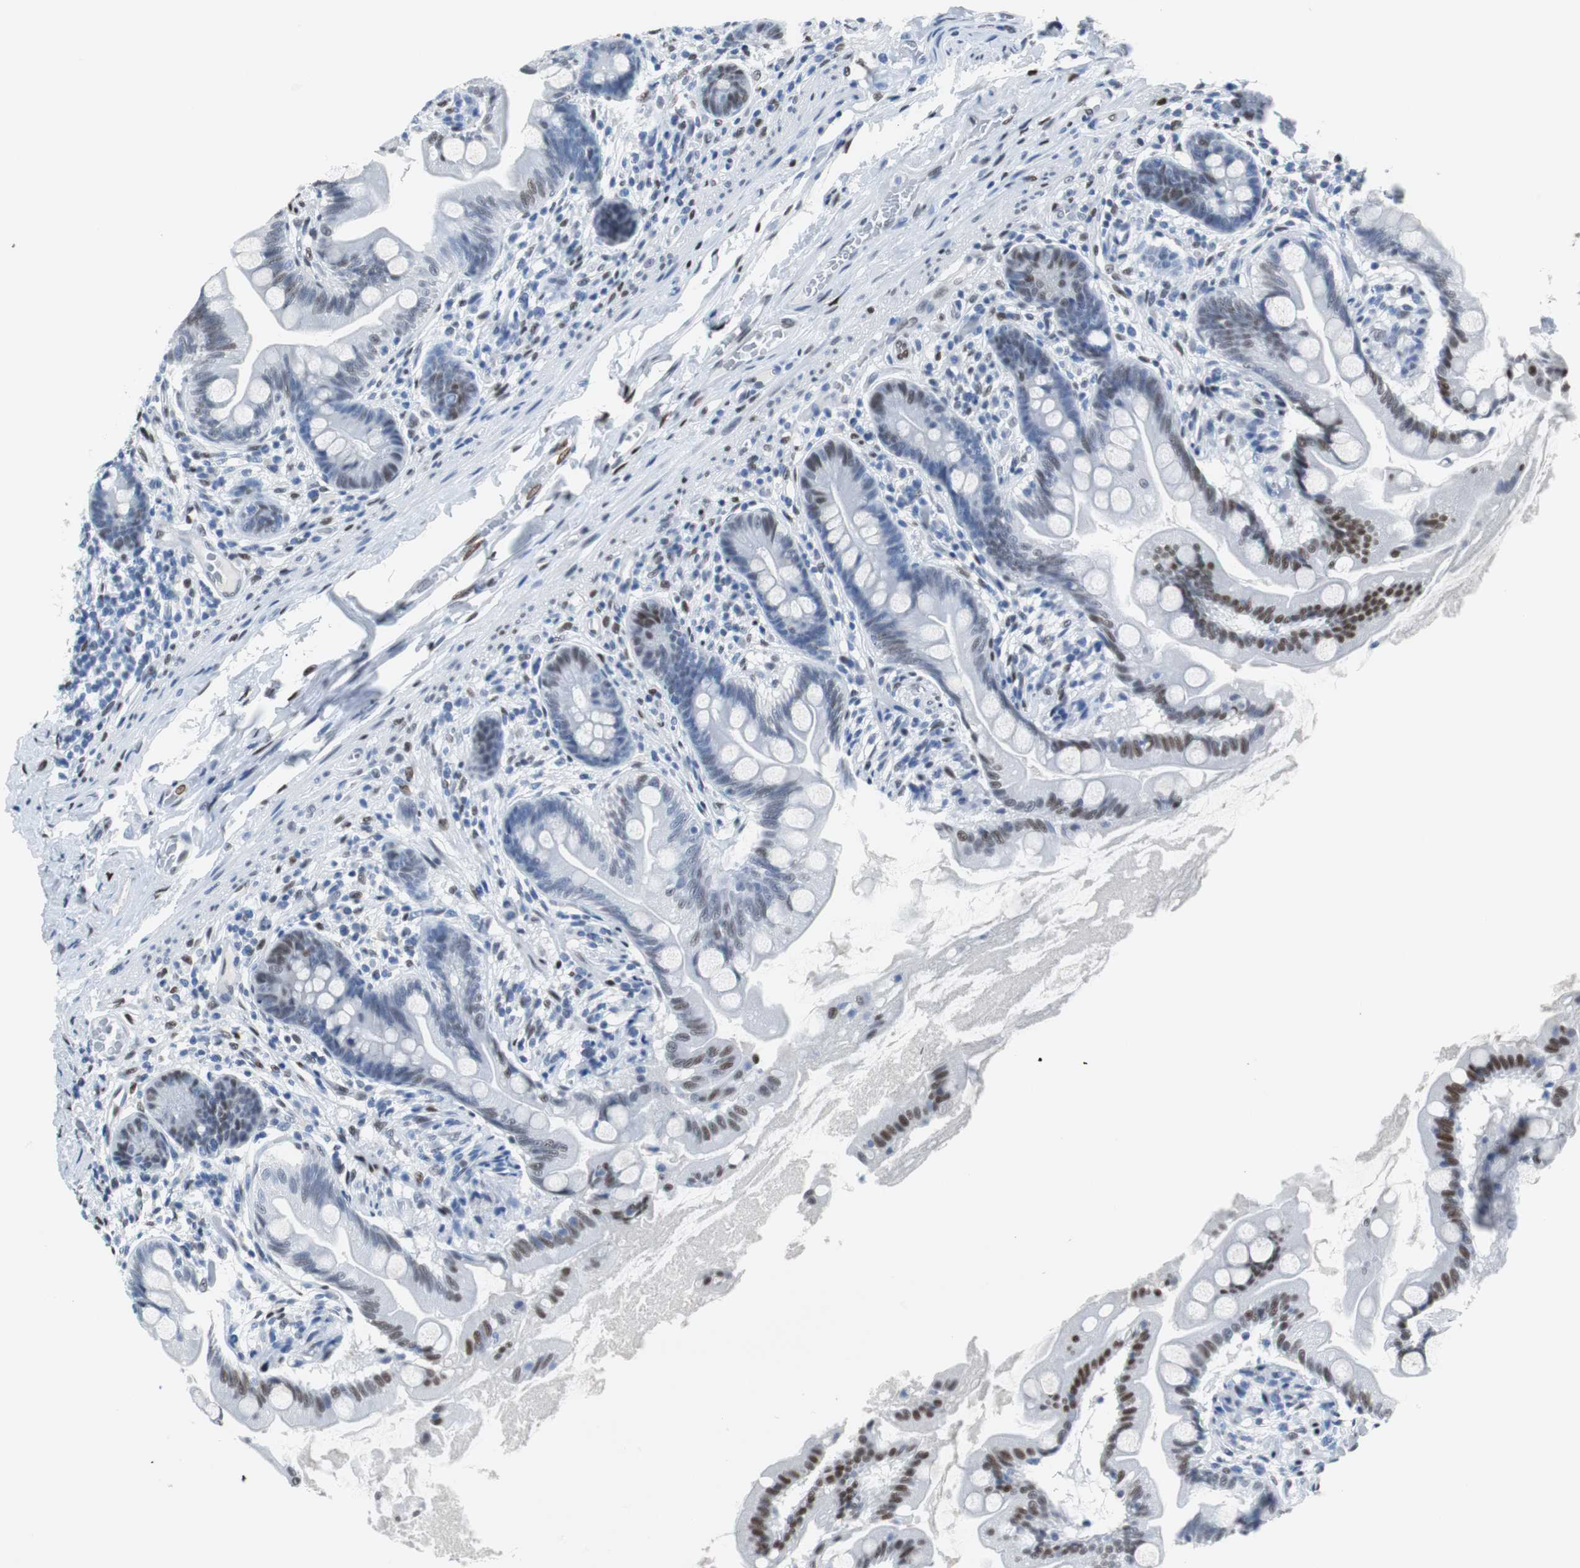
{"staining": {"intensity": "moderate", "quantity": "25%-75%", "location": "nuclear"}, "tissue": "small intestine", "cell_type": "Glandular cells", "image_type": "normal", "snomed": [{"axis": "morphology", "description": "Normal tissue, NOS"}, {"axis": "topography", "description": "Small intestine"}], "caption": "Moderate nuclear positivity is appreciated in about 25%-75% of glandular cells in unremarkable small intestine. (DAB IHC, brown staining for protein, blue staining for nuclei).", "gene": "JUN", "patient": {"sex": "female", "age": 56}}